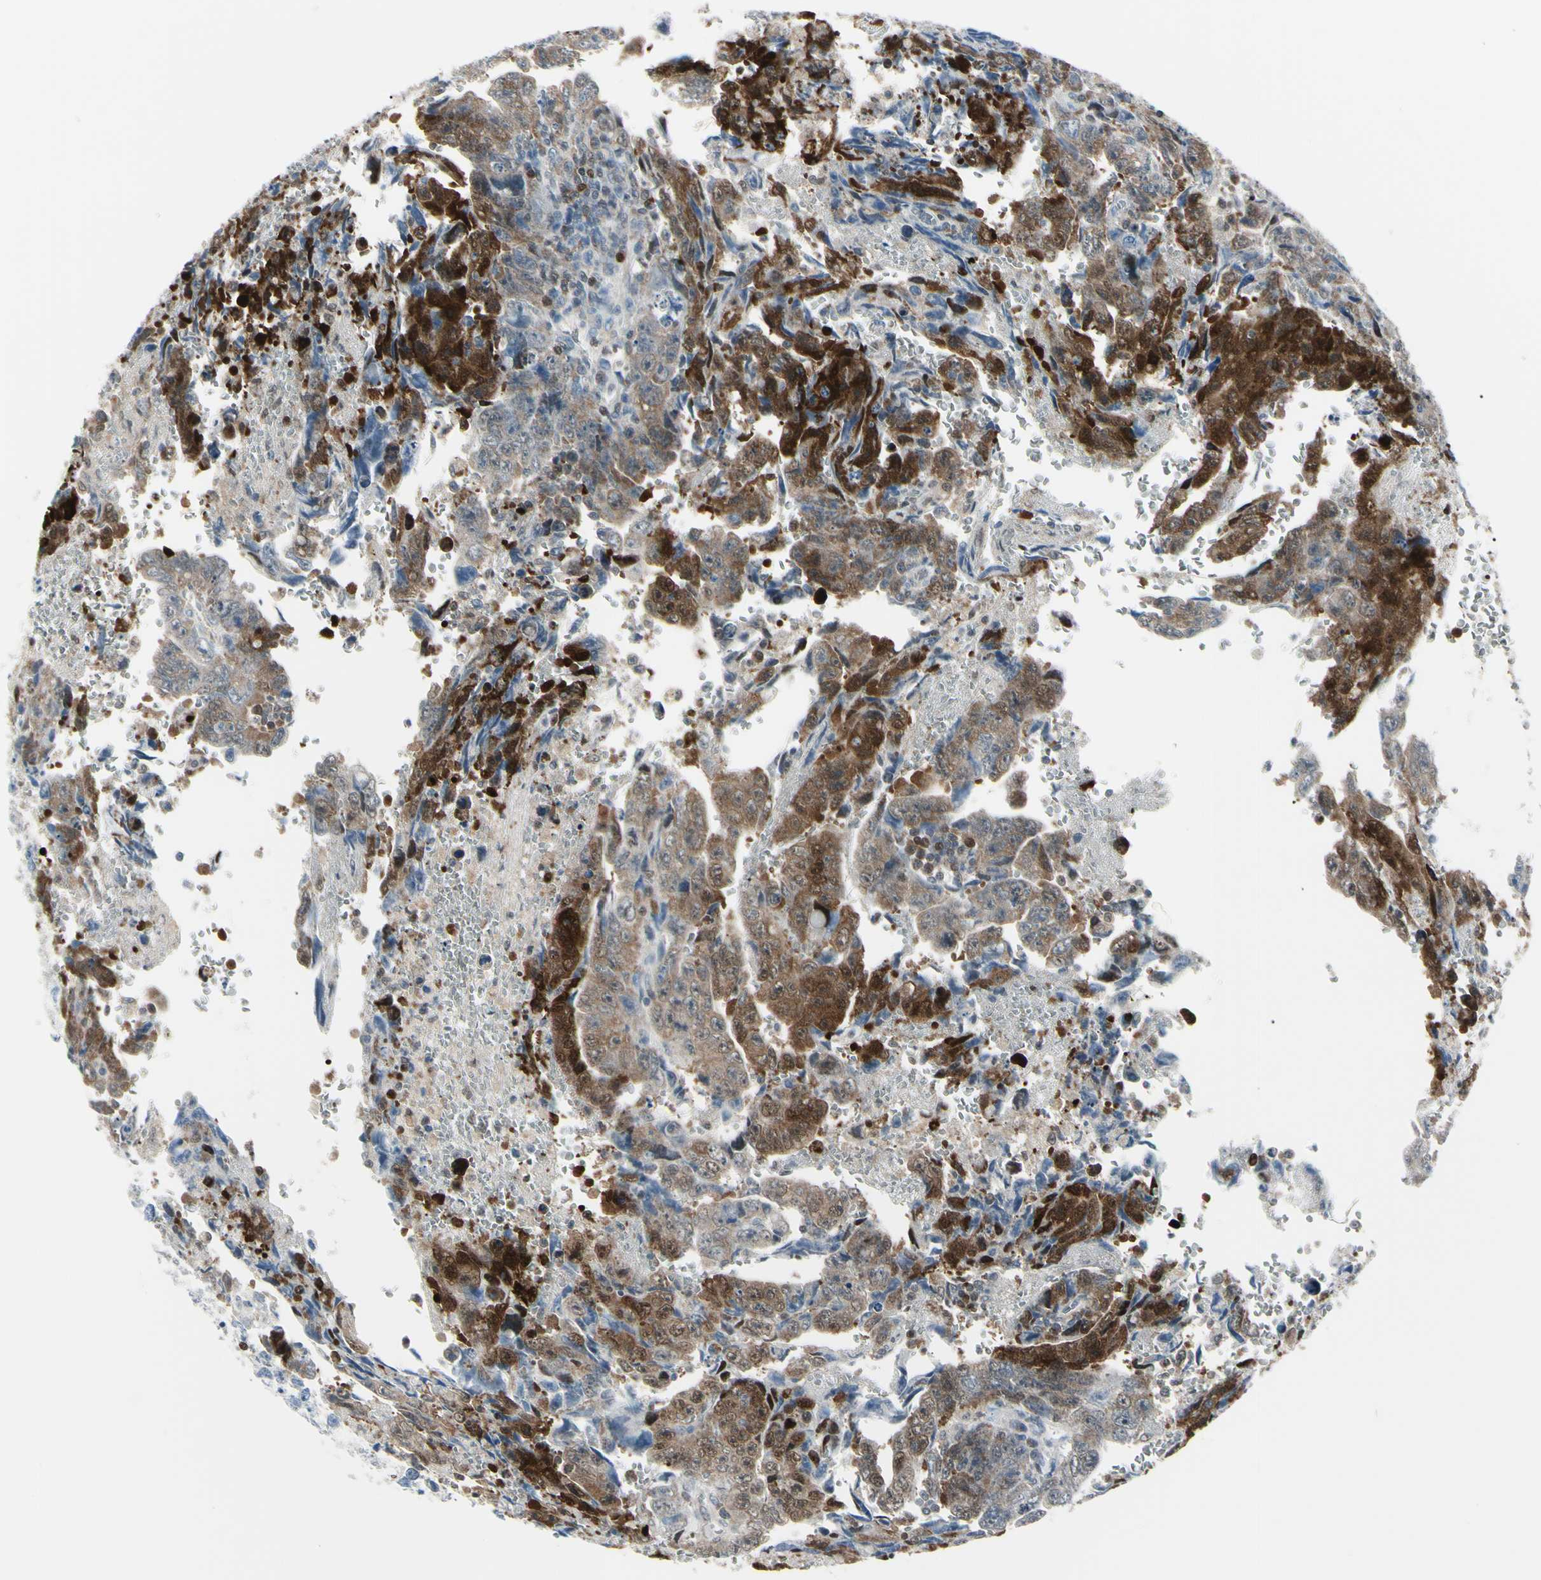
{"staining": {"intensity": "strong", "quantity": "25%-75%", "location": "cytoplasmic/membranous"}, "tissue": "testis cancer", "cell_type": "Tumor cells", "image_type": "cancer", "snomed": [{"axis": "morphology", "description": "Carcinoma, Embryonal, NOS"}, {"axis": "topography", "description": "Testis"}], "caption": "This histopathology image demonstrates IHC staining of testis embryonal carcinoma, with high strong cytoplasmic/membranous staining in approximately 25%-75% of tumor cells.", "gene": "PGK1", "patient": {"sex": "male", "age": 28}}